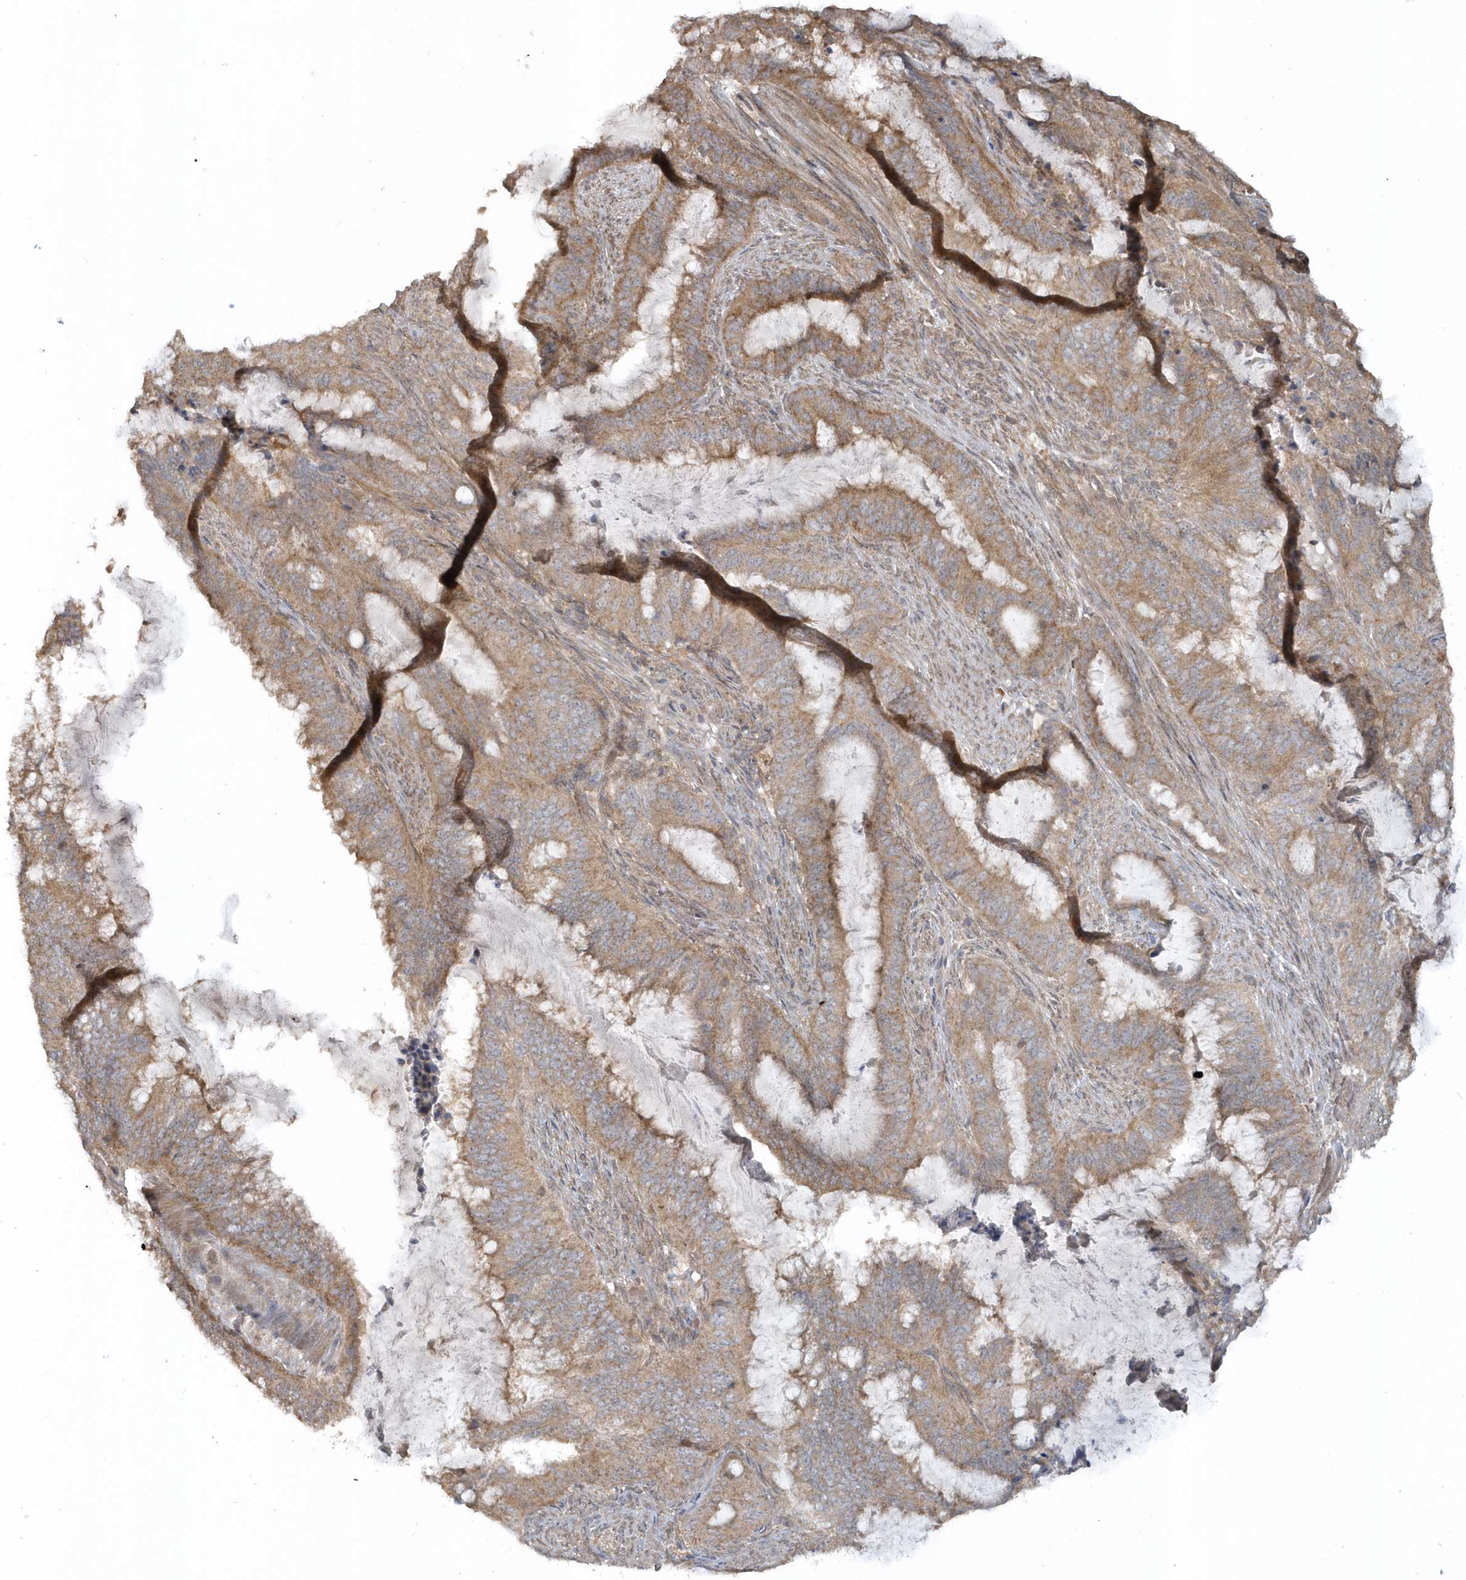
{"staining": {"intensity": "moderate", "quantity": ">75%", "location": "cytoplasmic/membranous"}, "tissue": "endometrial cancer", "cell_type": "Tumor cells", "image_type": "cancer", "snomed": [{"axis": "morphology", "description": "Adenocarcinoma, NOS"}, {"axis": "topography", "description": "Endometrium"}], "caption": "Brown immunohistochemical staining in human endometrial cancer (adenocarcinoma) demonstrates moderate cytoplasmic/membranous expression in about >75% of tumor cells.", "gene": "THG1L", "patient": {"sex": "female", "age": 51}}